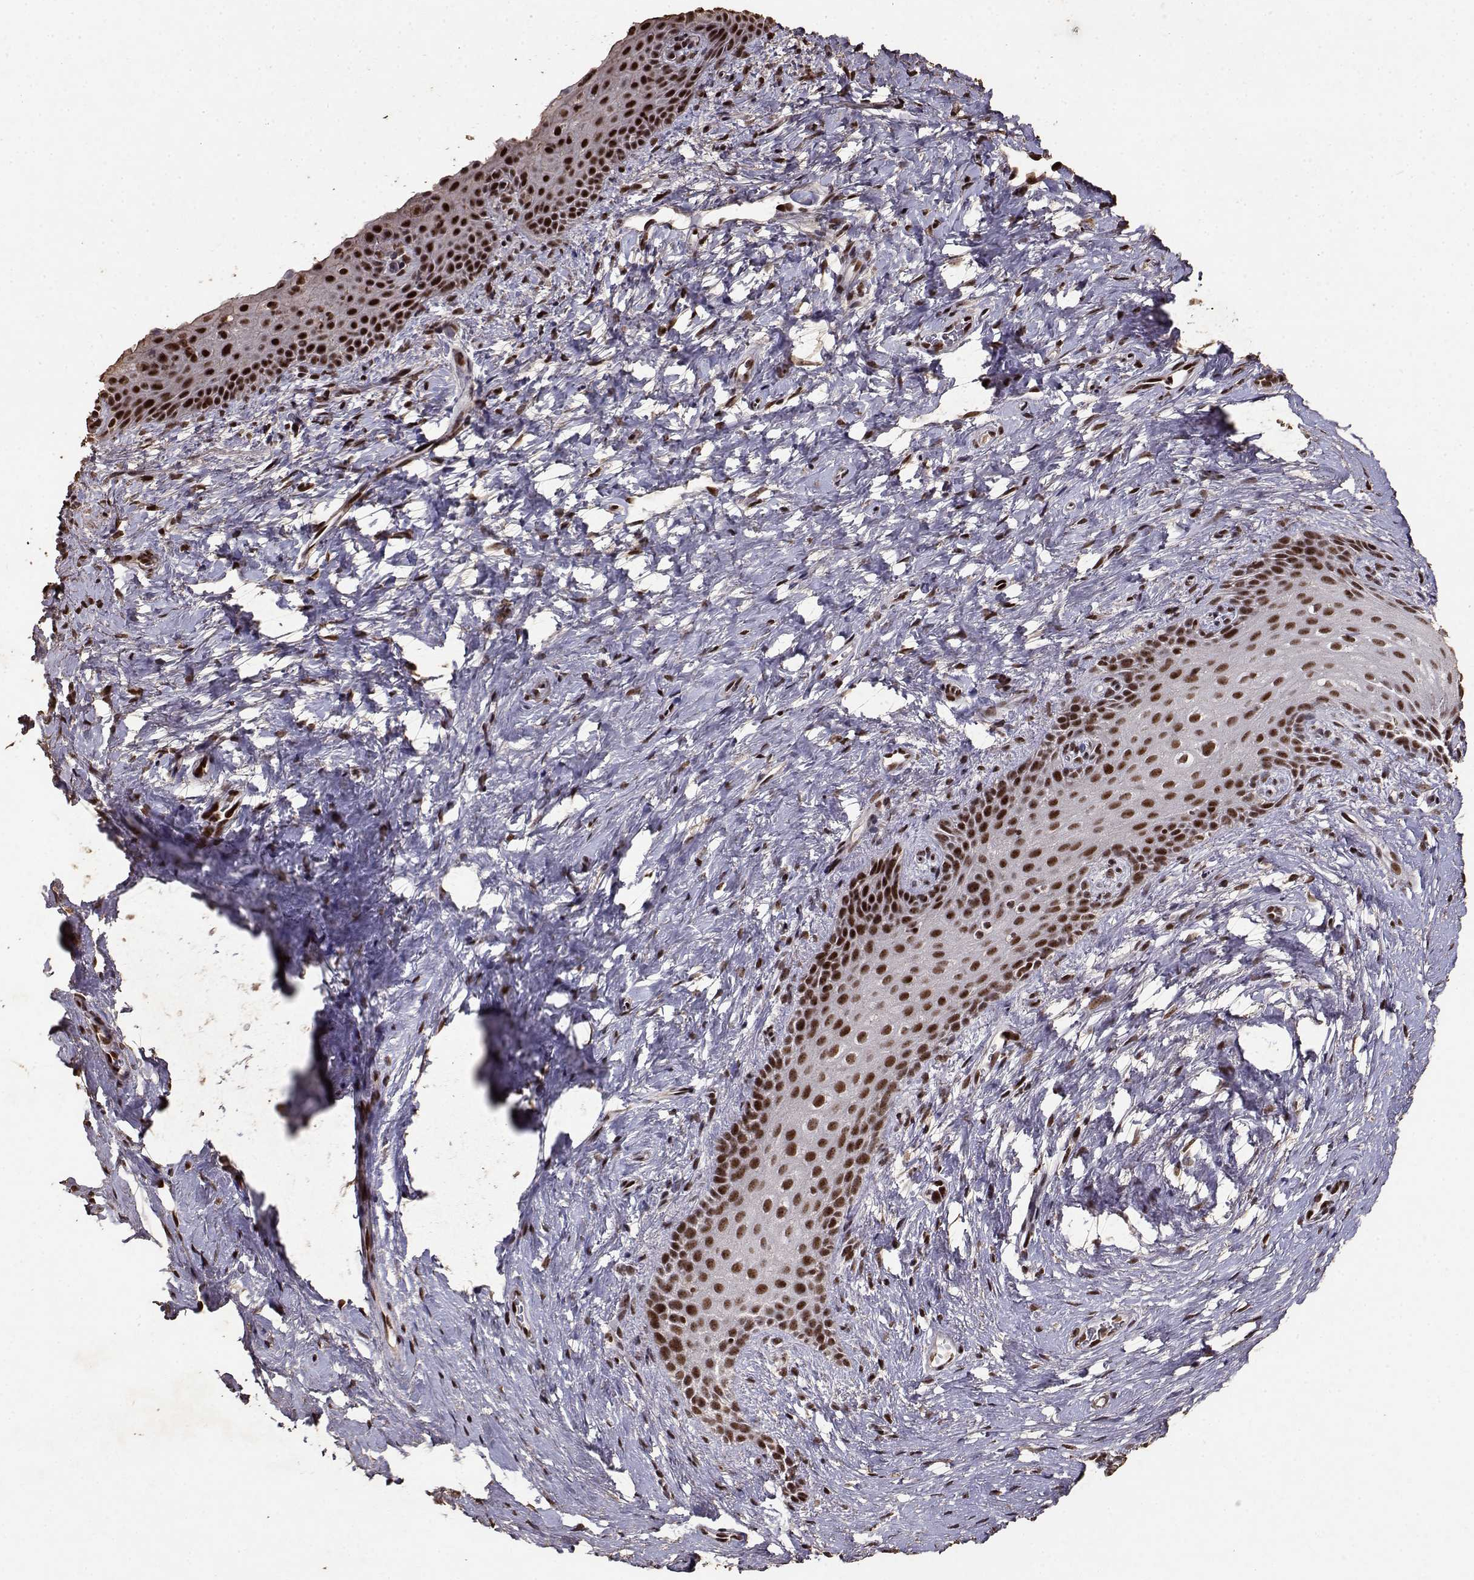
{"staining": {"intensity": "strong", "quantity": ">75%", "location": "nuclear"}, "tissue": "skin", "cell_type": "Epidermal cells", "image_type": "normal", "snomed": [{"axis": "morphology", "description": "Normal tissue, NOS"}, {"axis": "topography", "description": "Anal"}], "caption": "Approximately >75% of epidermal cells in benign human skin demonstrate strong nuclear protein staining as visualized by brown immunohistochemical staining.", "gene": "TOE1", "patient": {"sex": "female", "age": 46}}